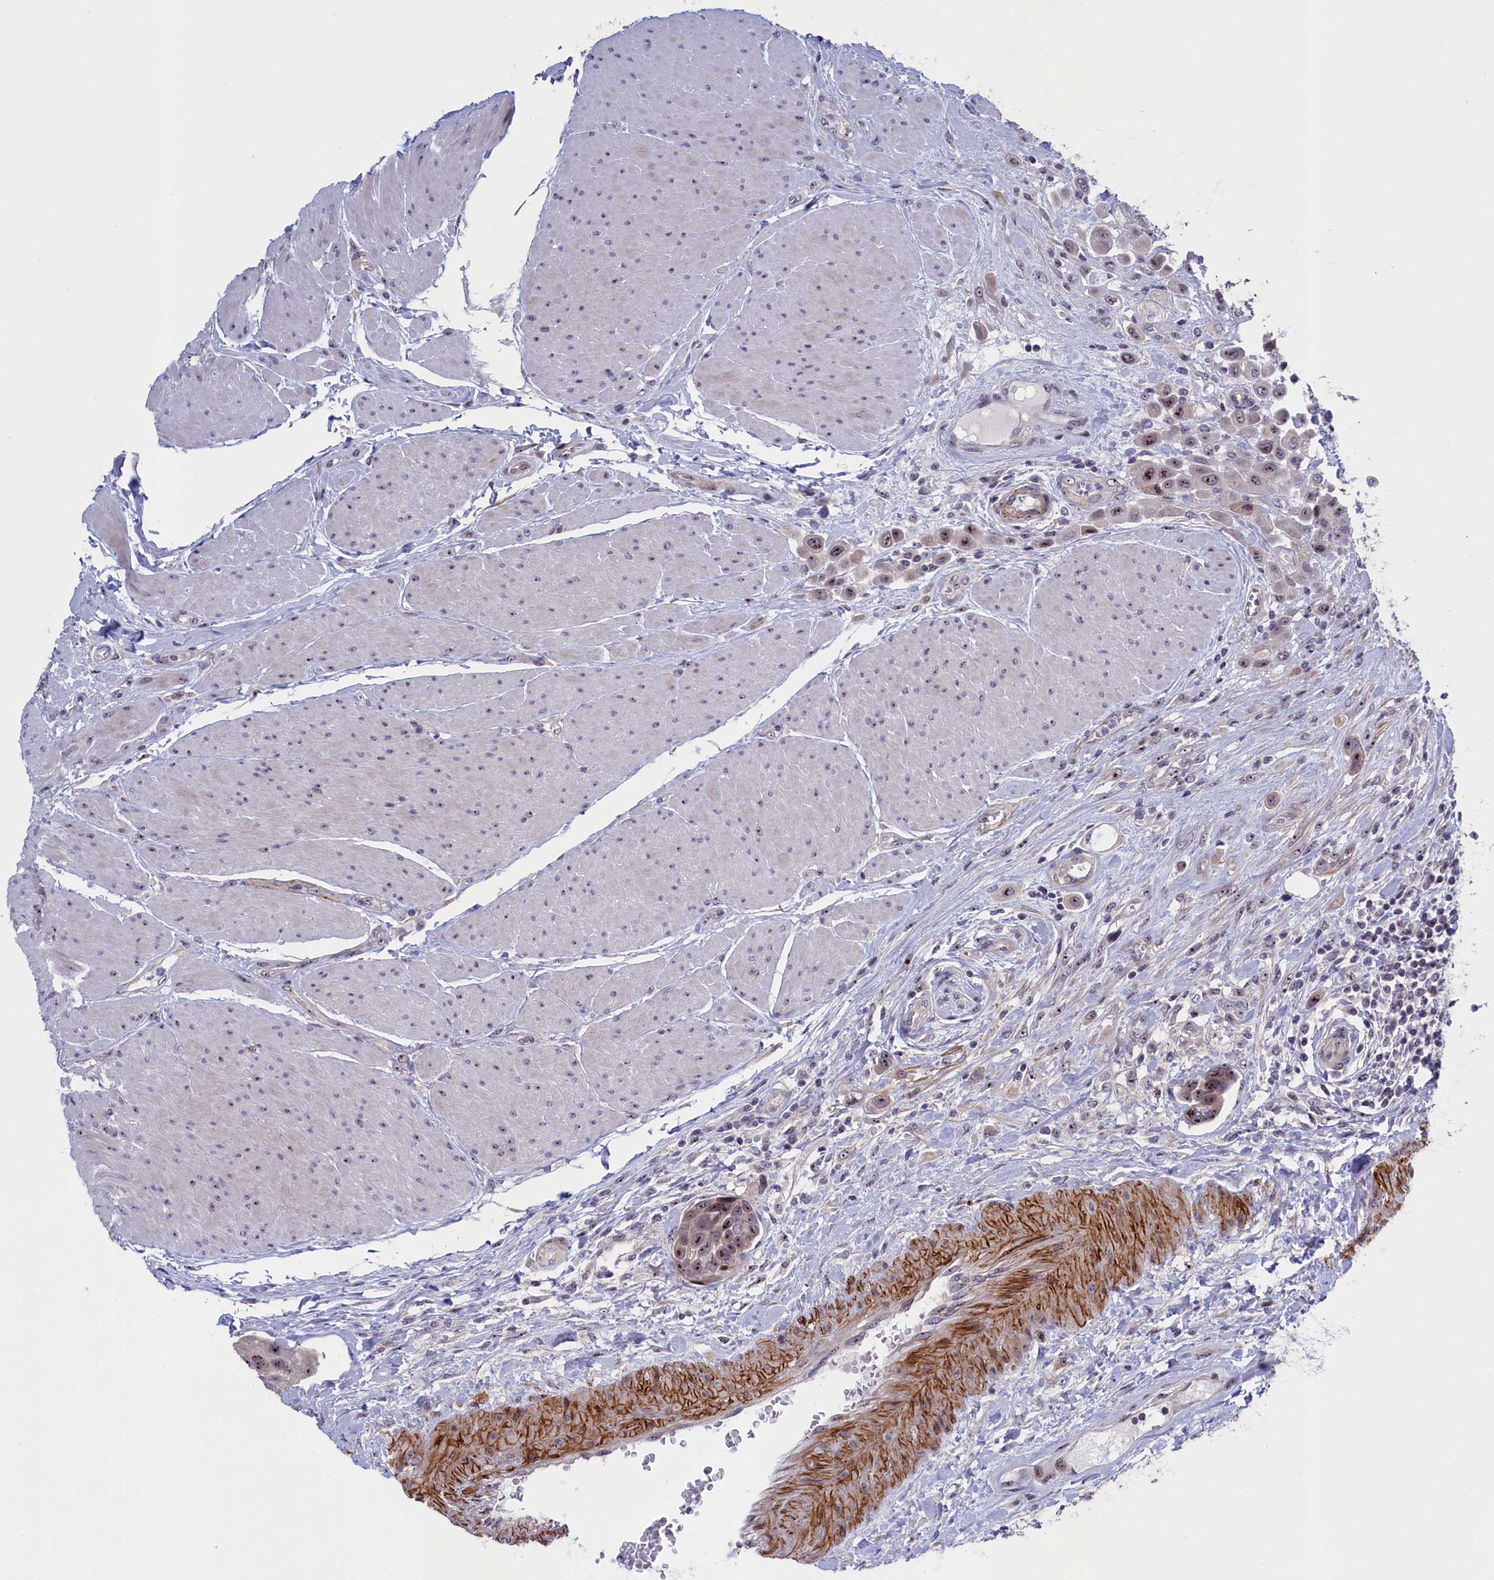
{"staining": {"intensity": "moderate", "quantity": ">75%", "location": "nuclear"}, "tissue": "urothelial cancer", "cell_type": "Tumor cells", "image_type": "cancer", "snomed": [{"axis": "morphology", "description": "Urothelial carcinoma, High grade"}, {"axis": "topography", "description": "Urinary bladder"}], "caption": "IHC (DAB) staining of human urothelial cancer displays moderate nuclear protein staining in approximately >75% of tumor cells.", "gene": "PPAN", "patient": {"sex": "male", "age": 50}}